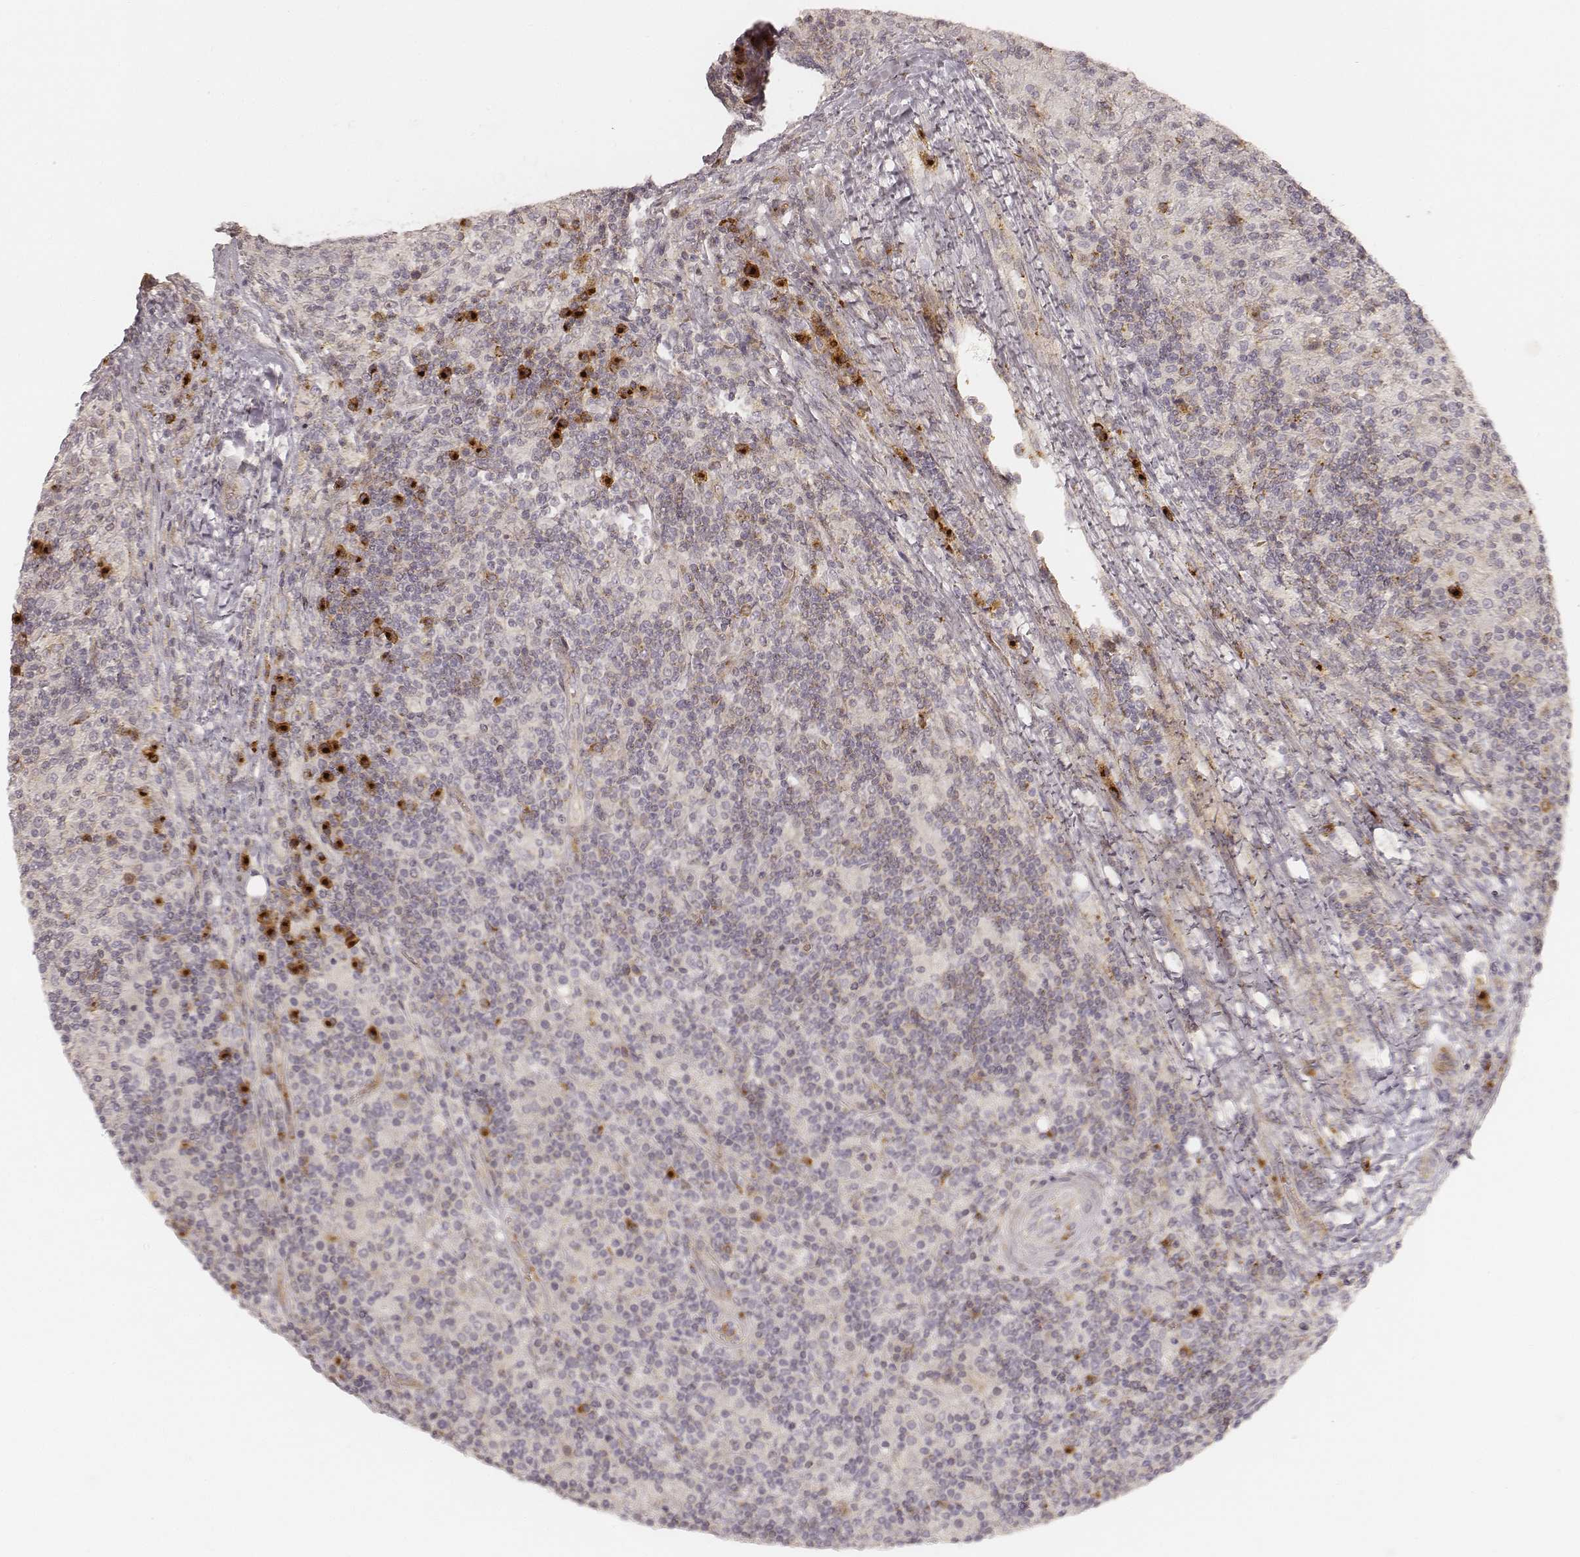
{"staining": {"intensity": "negative", "quantity": "none", "location": "none"}, "tissue": "lymphoma", "cell_type": "Tumor cells", "image_type": "cancer", "snomed": [{"axis": "morphology", "description": "Hodgkin's disease, NOS"}, {"axis": "topography", "description": "Lymph node"}], "caption": "DAB immunohistochemical staining of lymphoma demonstrates no significant staining in tumor cells.", "gene": "GORASP2", "patient": {"sex": "male", "age": 70}}